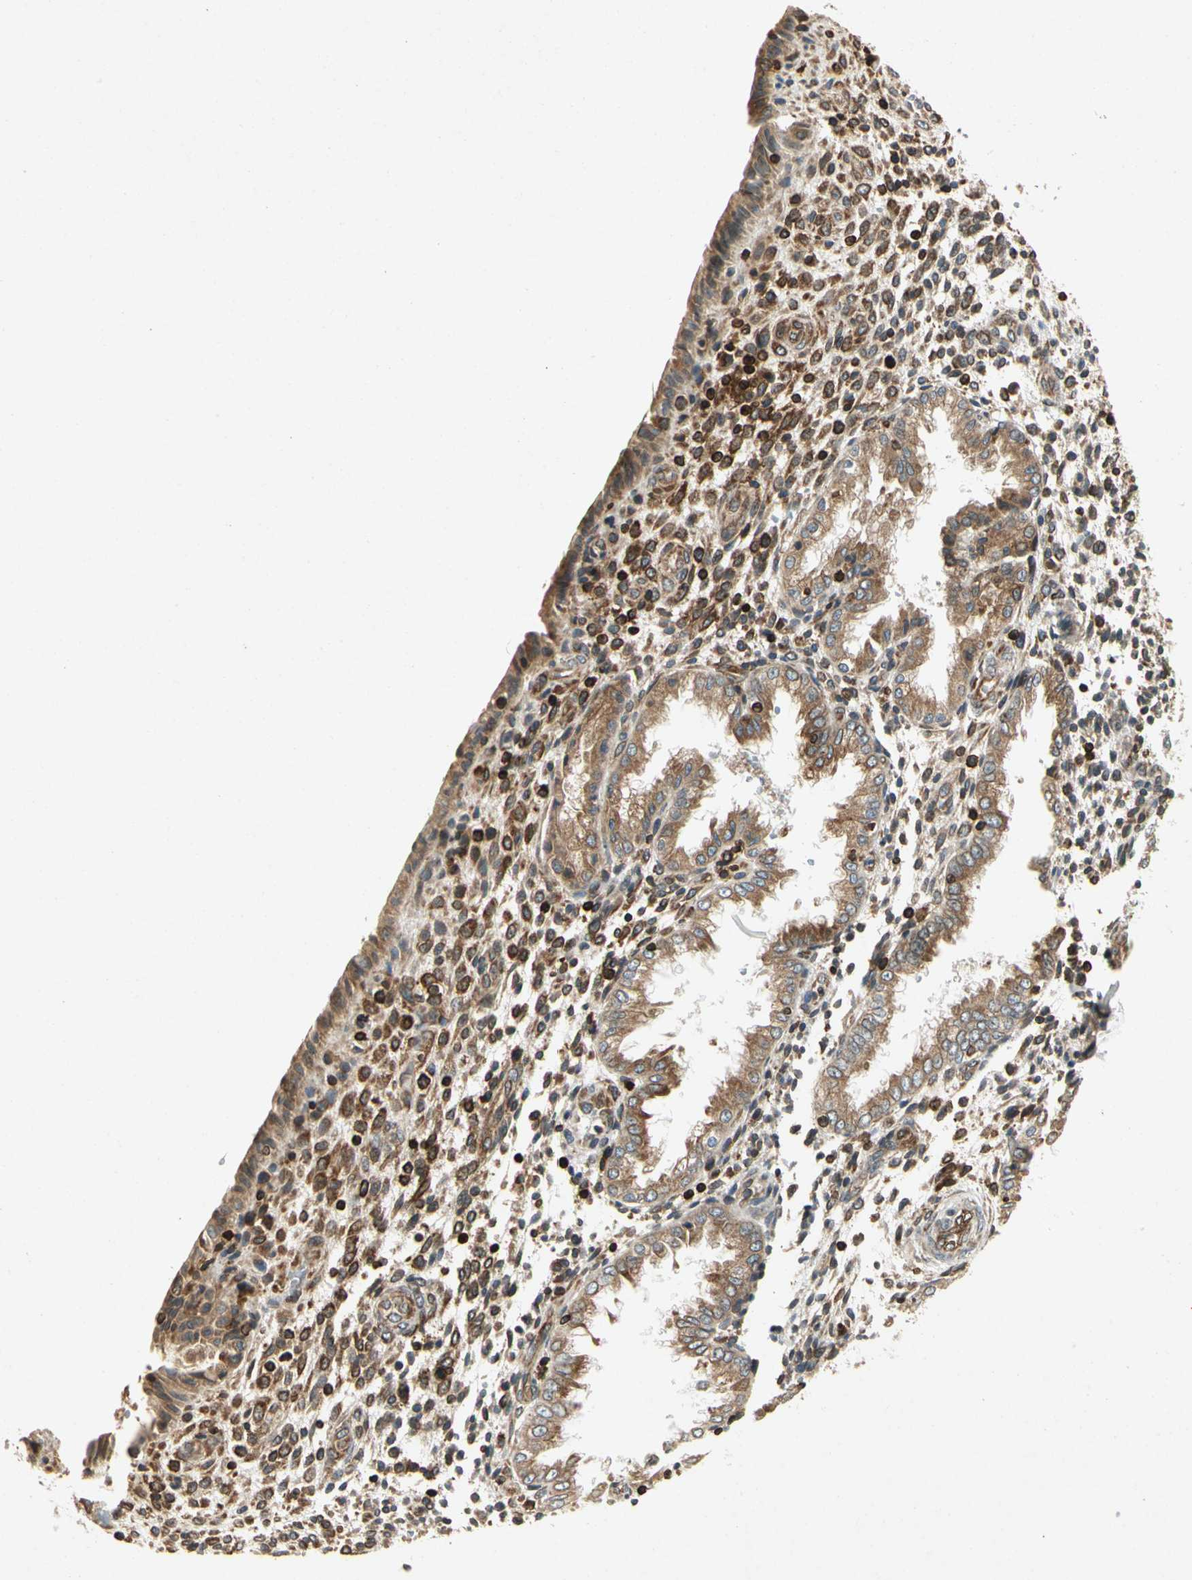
{"staining": {"intensity": "moderate", "quantity": ">75%", "location": "cytoplasmic/membranous"}, "tissue": "endometrium", "cell_type": "Cells in endometrial stroma", "image_type": "normal", "snomed": [{"axis": "morphology", "description": "Normal tissue, NOS"}, {"axis": "topography", "description": "Endometrium"}], "caption": "Moderate cytoplasmic/membranous protein staining is identified in about >75% of cells in endometrial stroma in endometrium.", "gene": "TAPBP", "patient": {"sex": "female", "age": 33}}